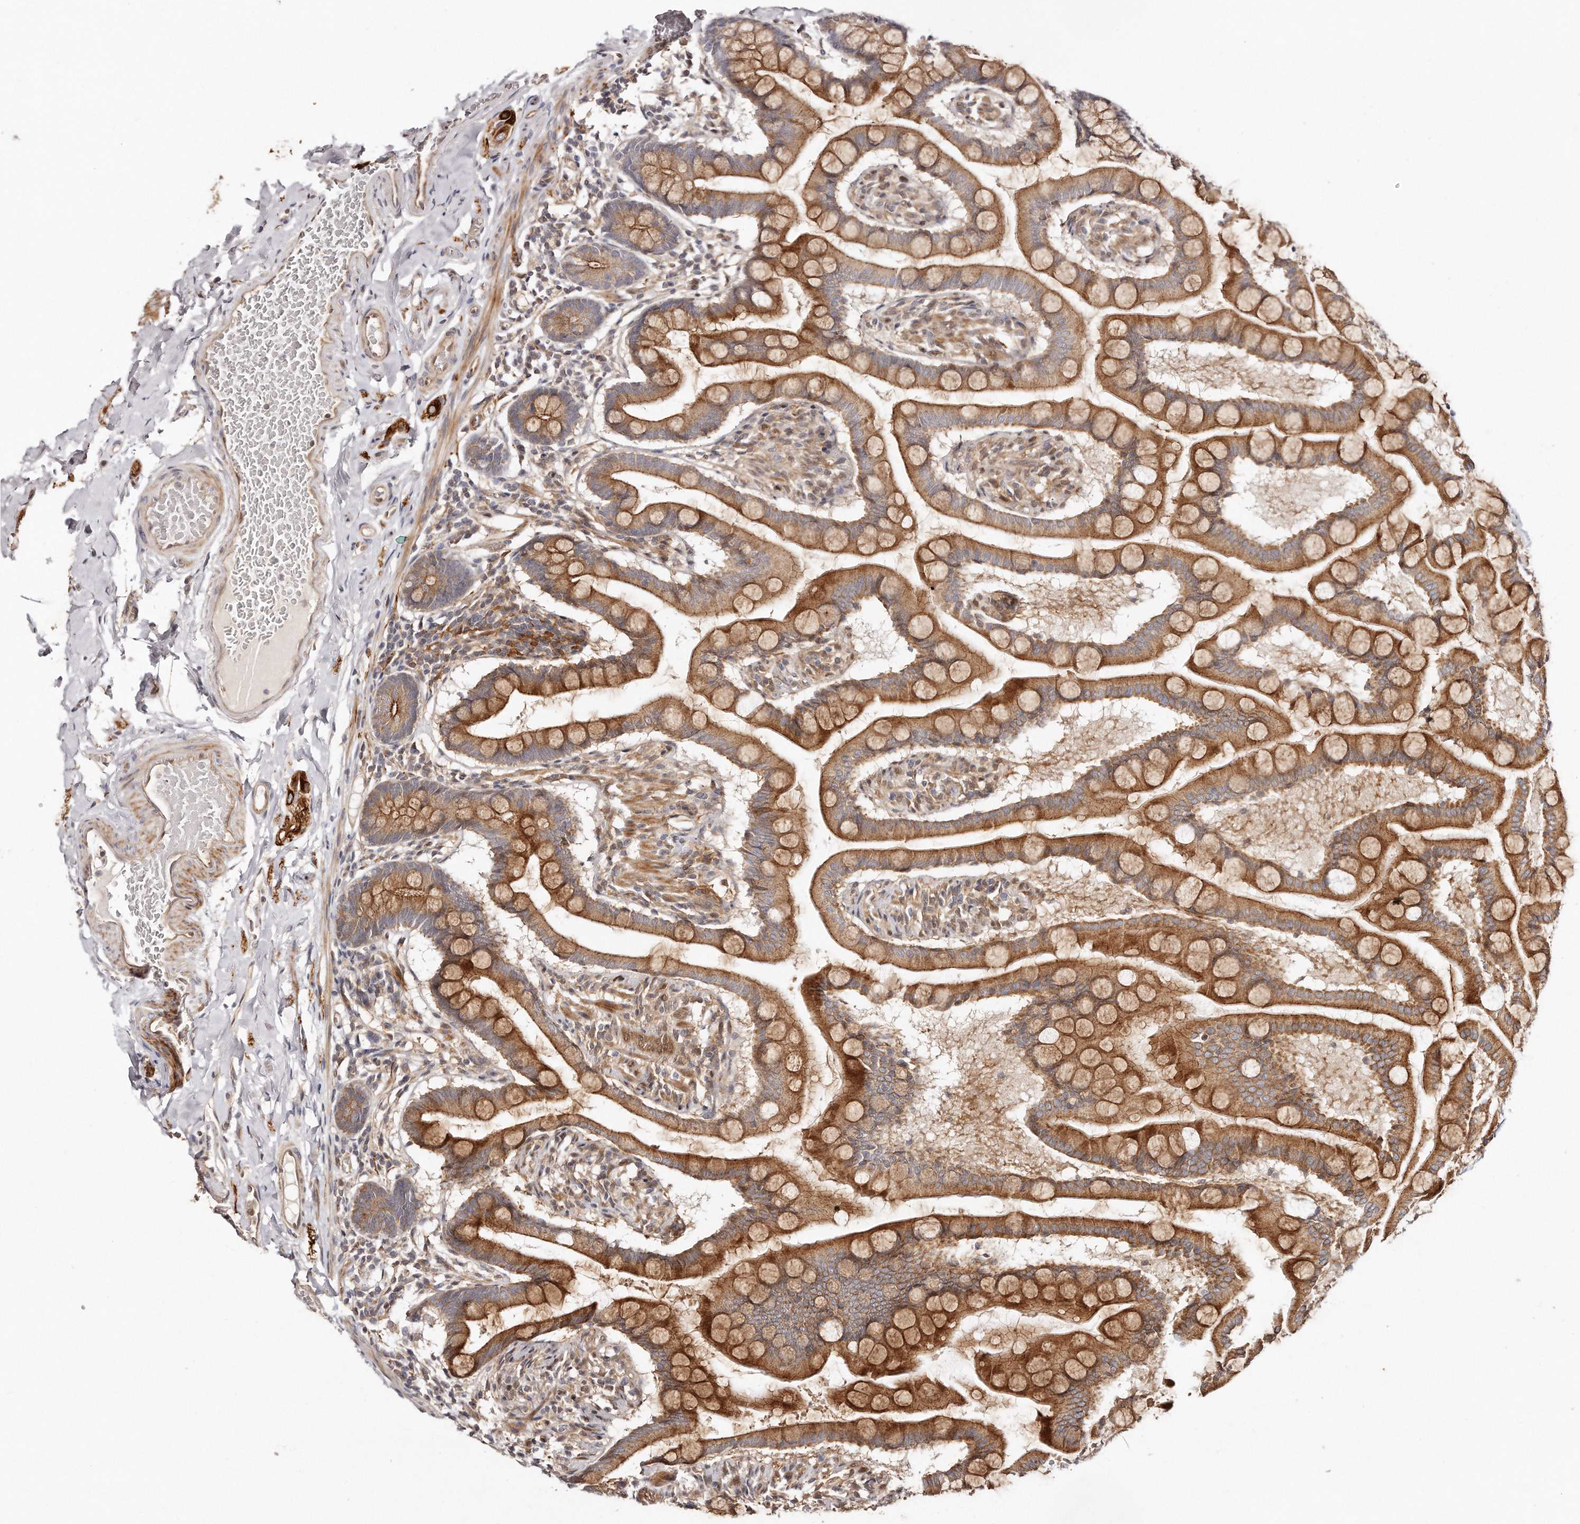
{"staining": {"intensity": "strong", "quantity": "25%-75%", "location": "cytoplasmic/membranous"}, "tissue": "small intestine", "cell_type": "Glandular cells", "image_type": "normal", "snomed": [{"axis": "morphology", "description": "Normal tissue, NOS"}, {"axis": "topography", "description": "Small intestine"}], "caption": "Normal small intestine was stained to show a protein in brown. There is high levels of strong cytoplasmic/membranous positivity in about 25%-75% of glandular cells. (brown staining indicates protein expression, while blue staining denotes nuclei).", "gene": "GBP4", "patient": {"sex": "male", "age": 41}}